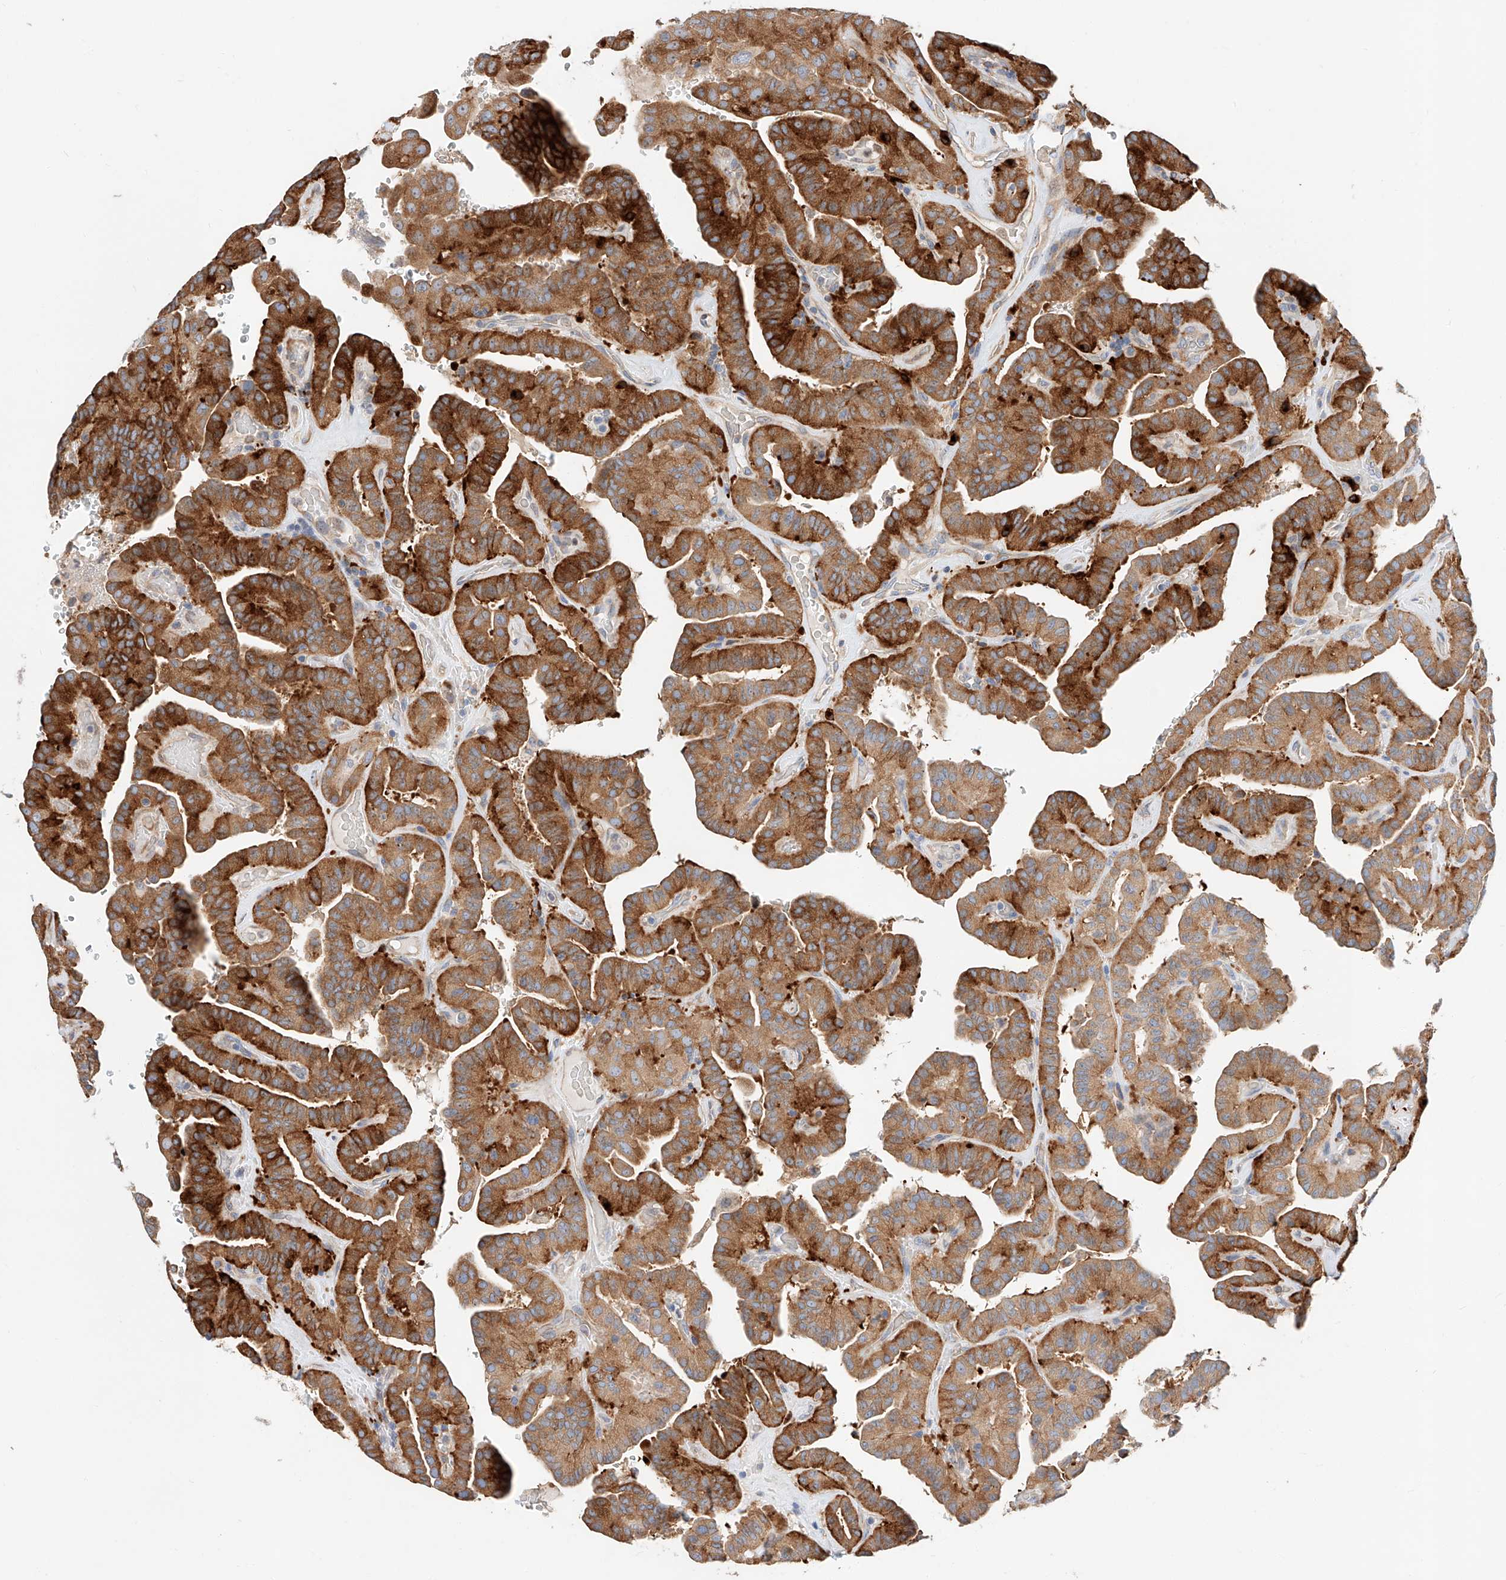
{"staining": {"intensity": "strong", "quantity": ">75%", "location": "cytoplasmic/membranous"}, "tissue": "thyroid cancer", "cell_type": "Tumor cells", "image_type": "cancer", "snomed": [{"axis": "morphology", "description": "Papillary adenocarcinoma, NOS"}, {"axis": "topography", "description": "Thyroid gland"}], "caption": "Protein analysis of papillary adenocarcinoma (thyroid) tissue displays strong cytoplasmic/membranous positivity in about >75% of tumor cells.", "gene": "GLMN", "patient": {"sex": "male", "age": 77}}